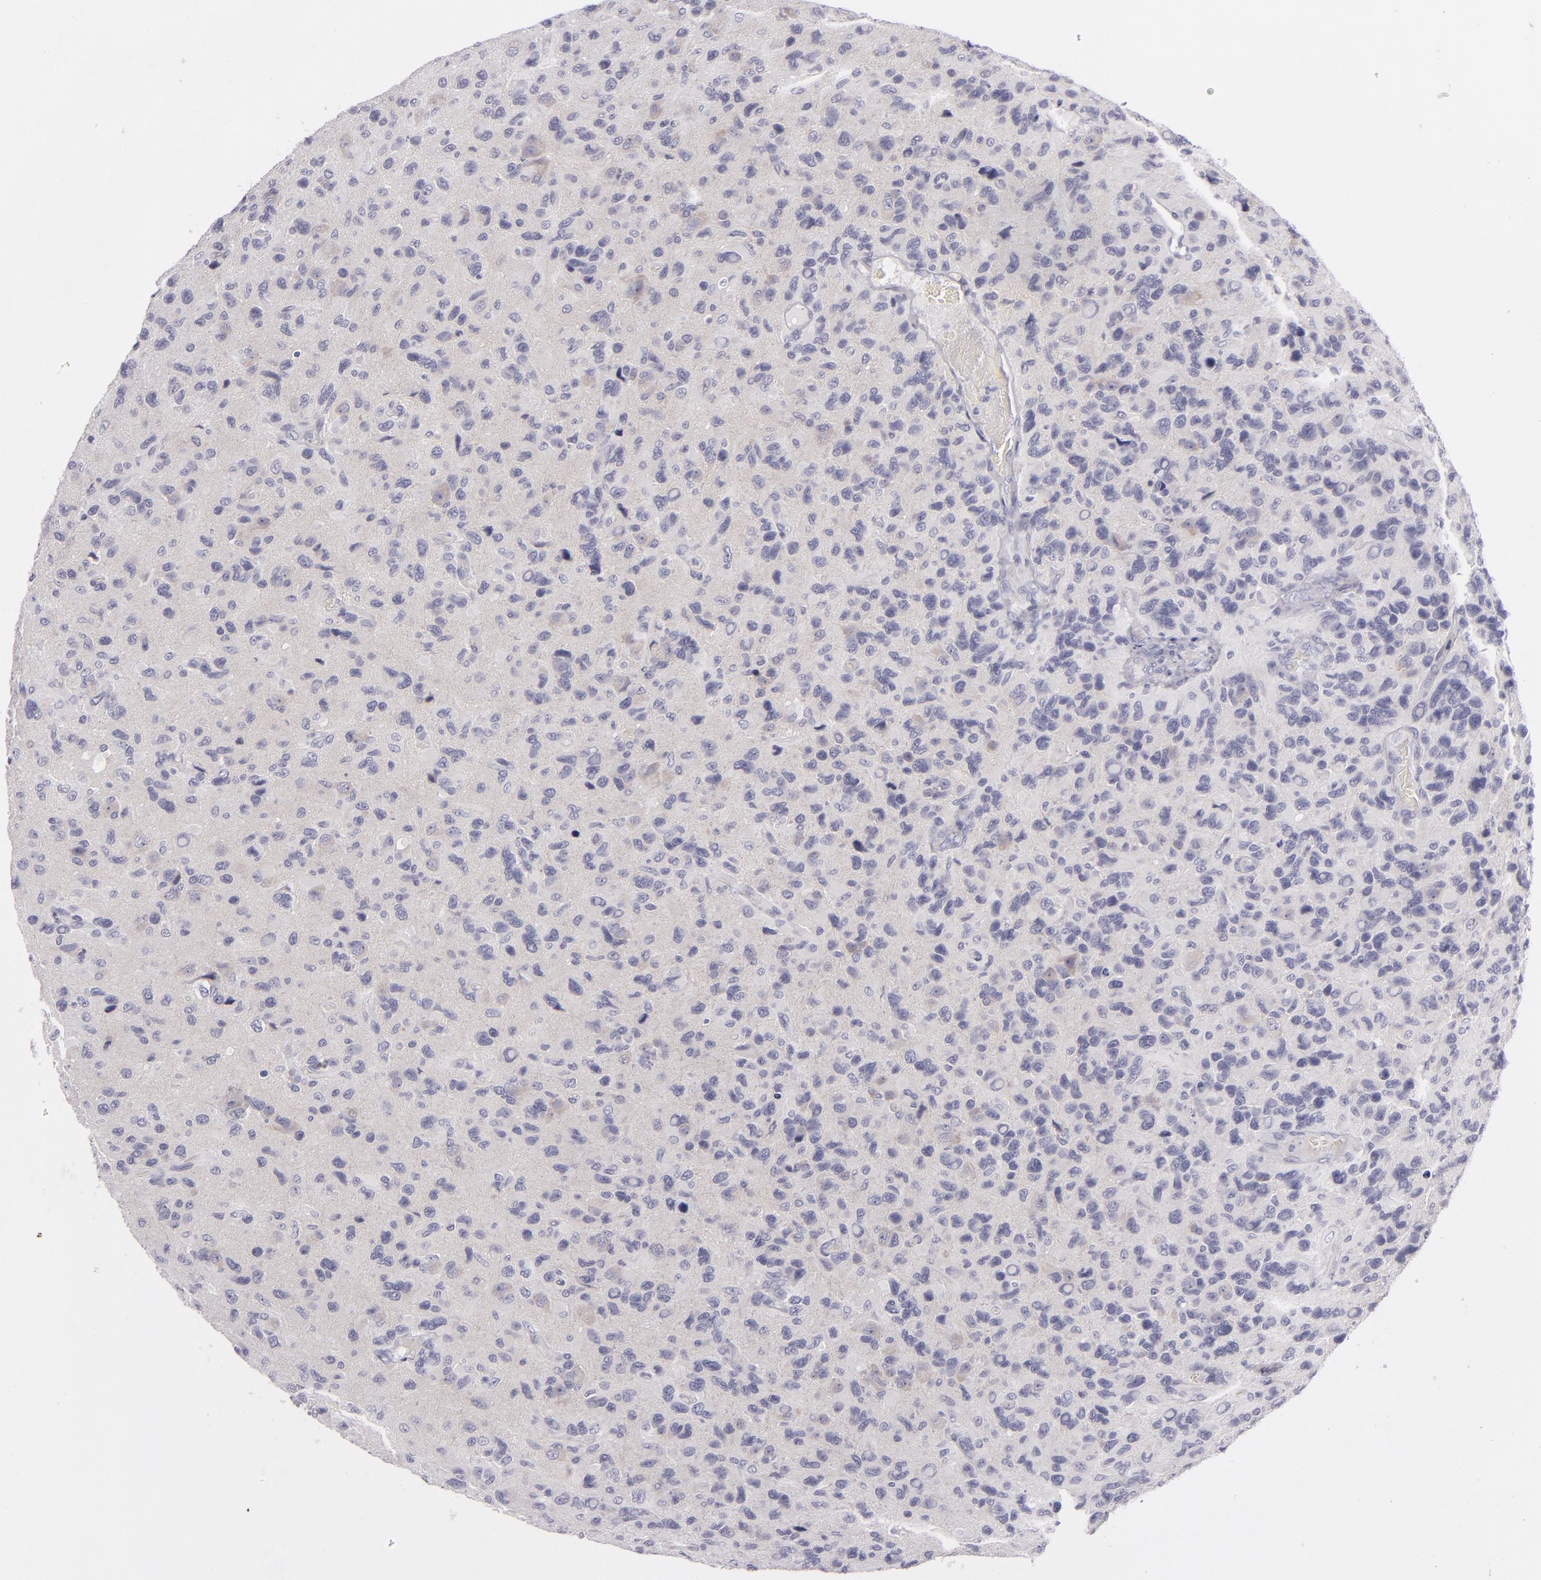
{"staining": {"intensity": "negative", "quantity": "none", "location": "none"}, "tissue": "glioma", "cell_type": "Tumor cells", "image_type": "cancer", "snomed": [{"axis": "morphology", "description": "Glioma, malignant, High grade"}, {"axis": "topography", "description": "Brain"}], "caption": "Immunohistochemistry histopathology image of neoplastic tissue: glioma stained with DAB reveals no significant protein expression in tumor cells.", "gene": "DLG4", "patient": {"sex": "male", "age": 77}}